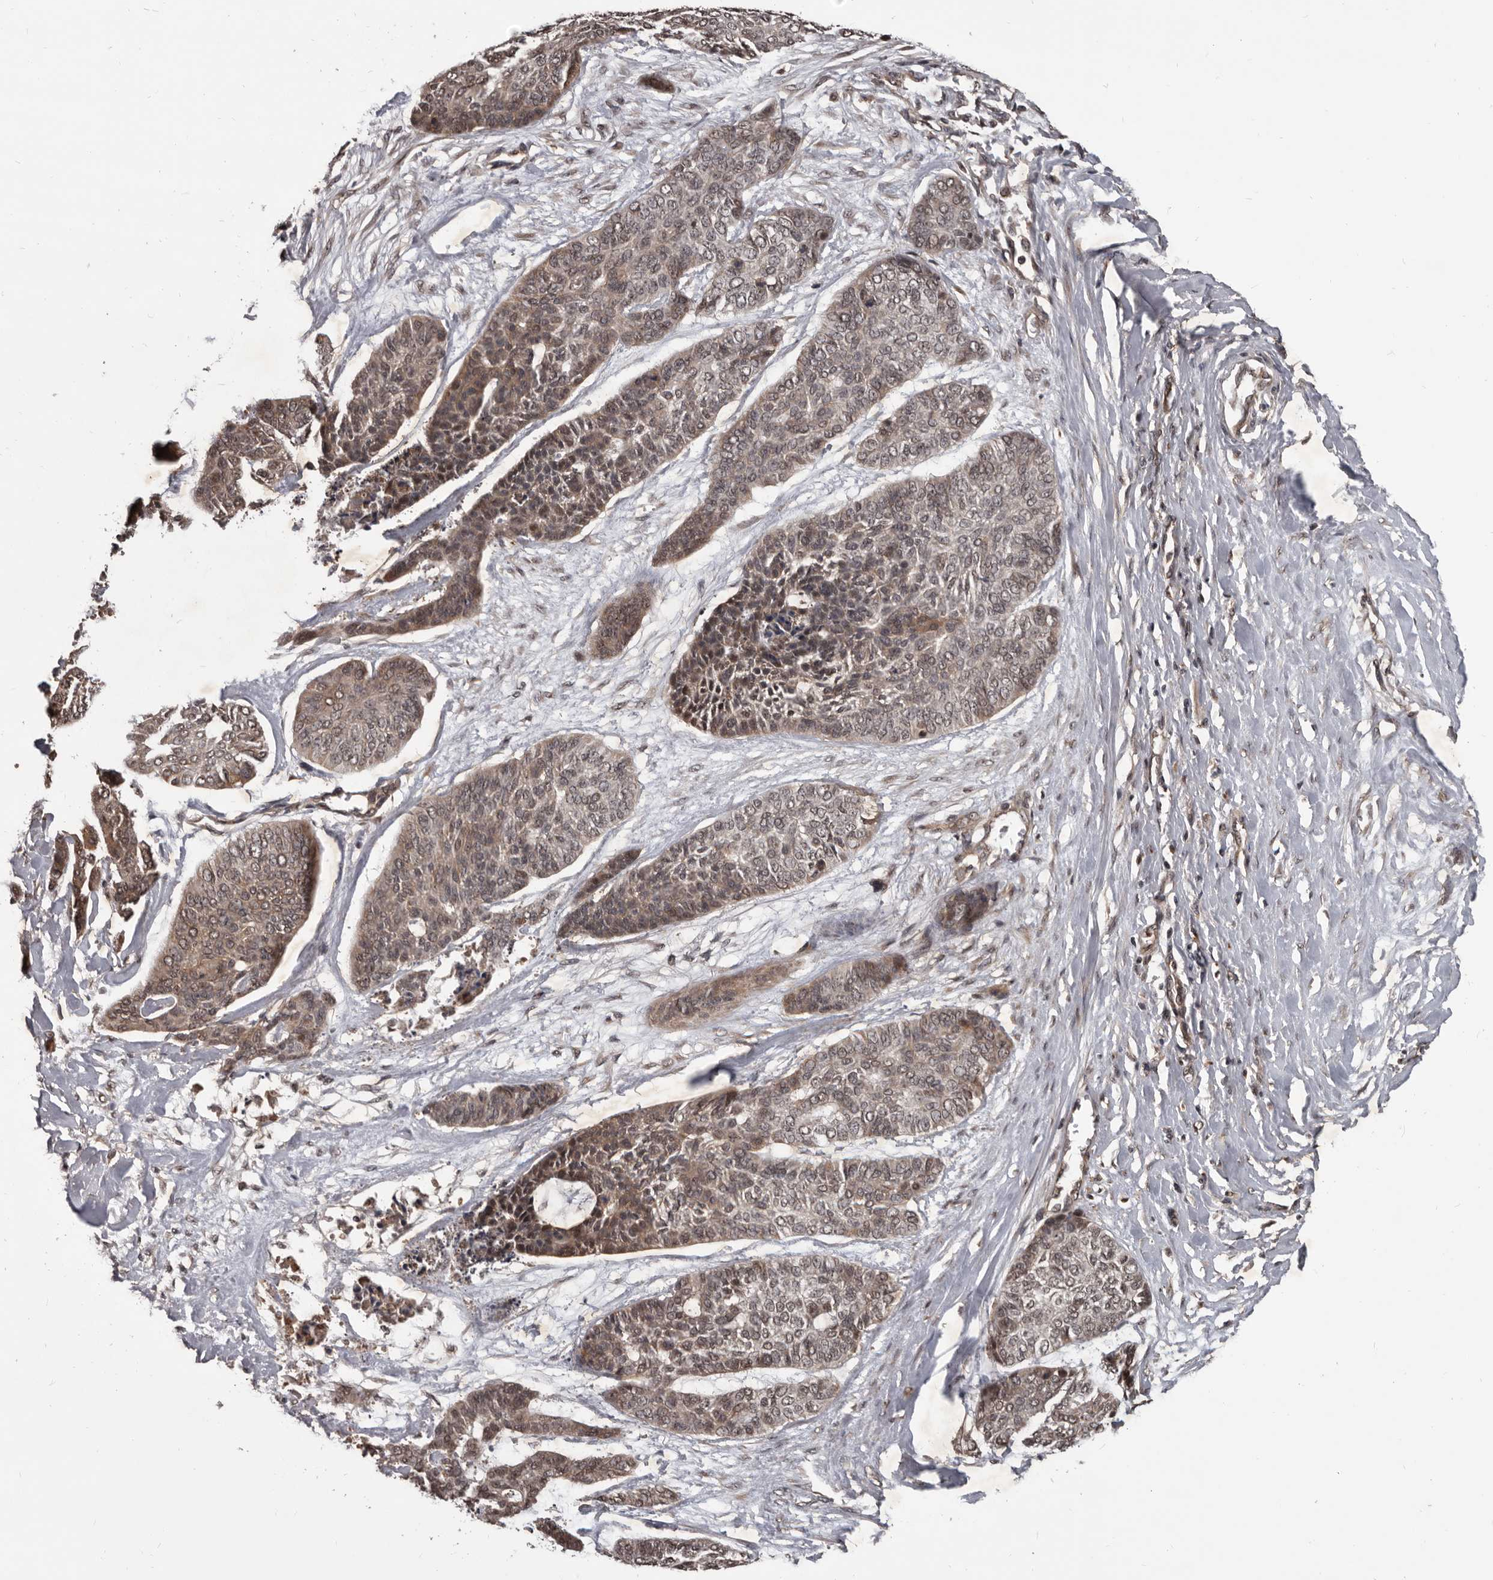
{"staining": {"intensity": "weak", "quantity": ">75%", "location": "cytoplasmic/membranous,nuclear"}, "tissue": "skin cancer", "cell_type": "Tumor cells", "image_type": "cancer", "snomed": [{"axis": "morphology", "description": "Basal cell carcinoma"}, {"axis": "topography", "description": "Skin"}], "caption": "Basal cell carcinoma (skin) stained for a protein (brown) exhibits weak cytoplasmic/membranous and nuclear positive positivity in approximately >75% of tumor cells.", "gene": "AHR", "patient": {"sex": "female", "age": 64}}